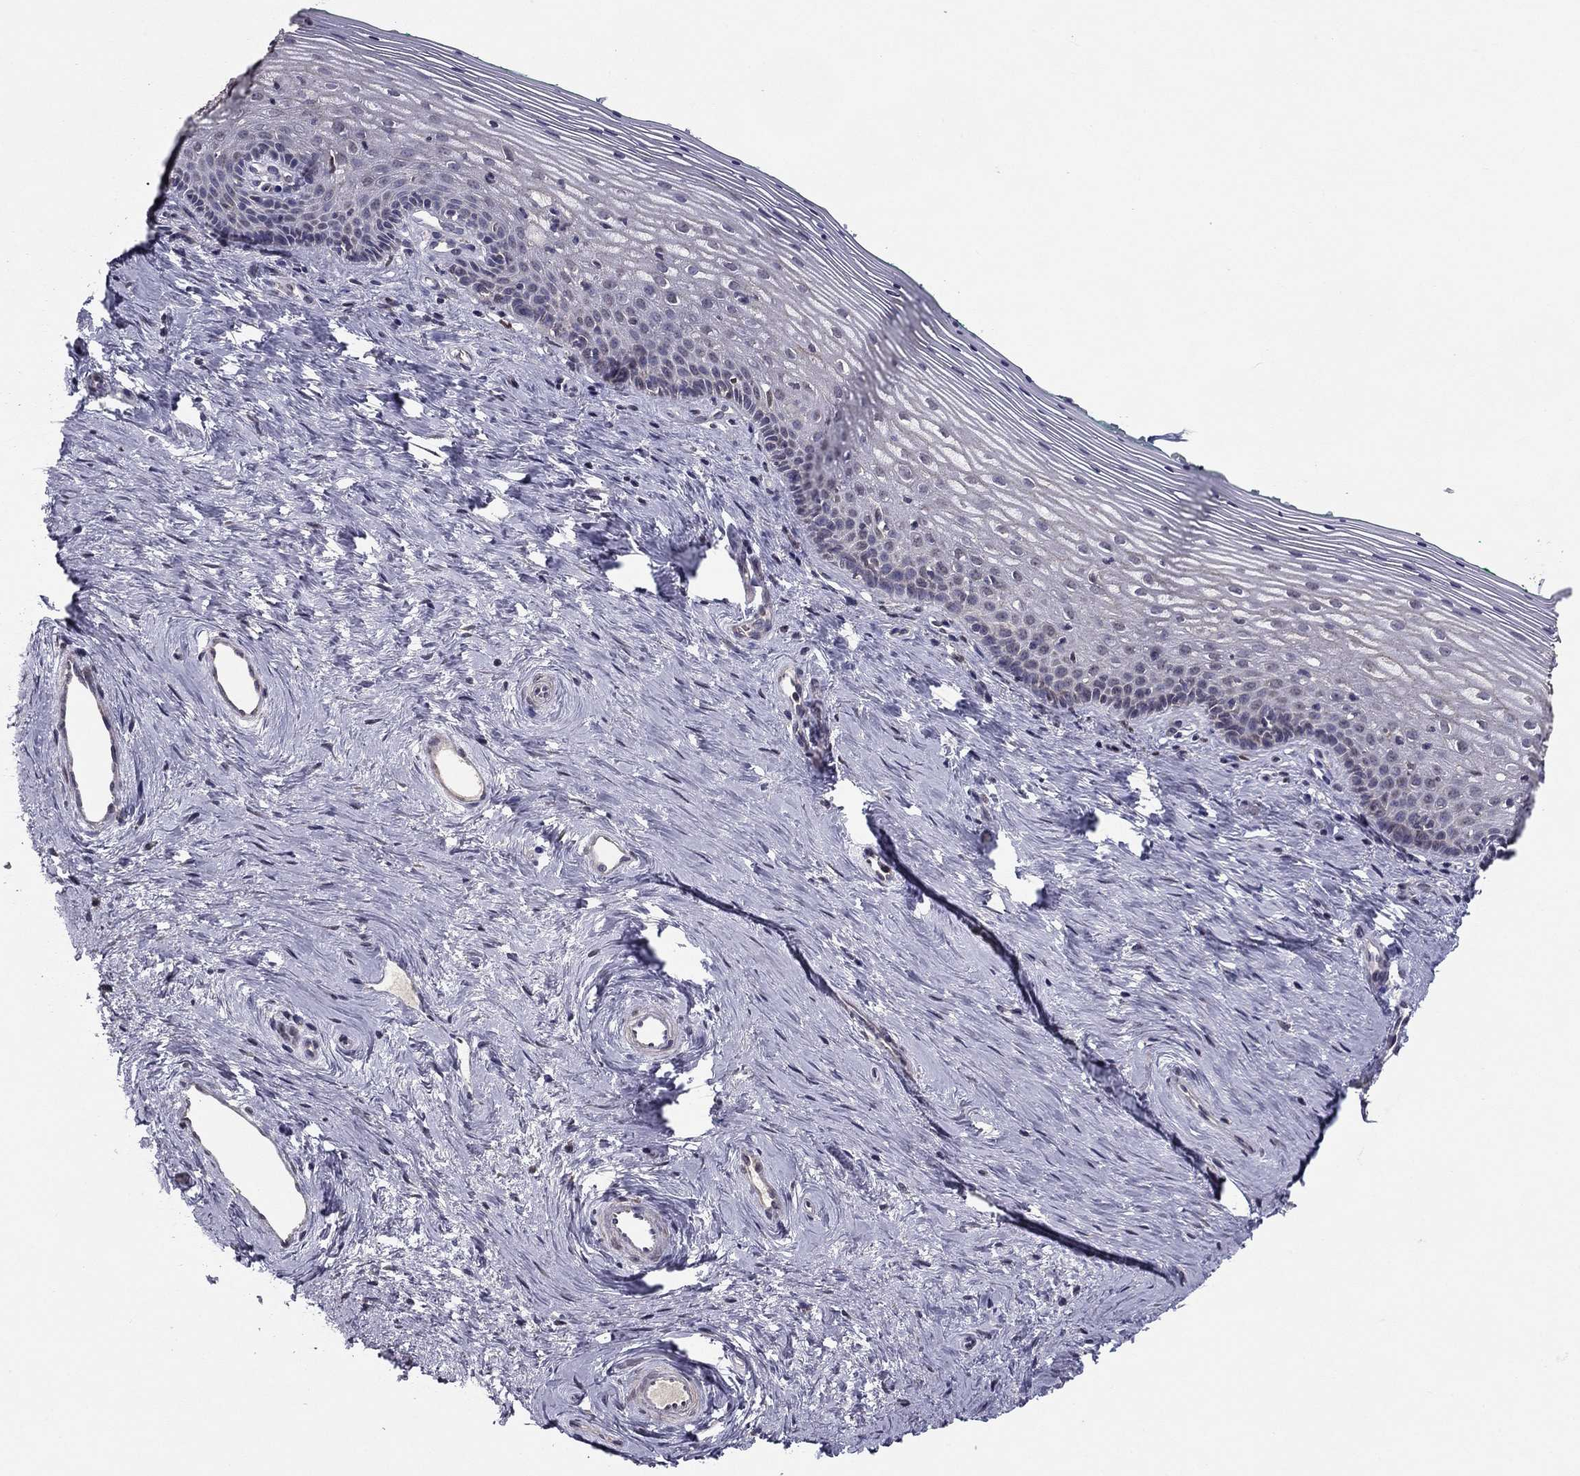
{"staining": {"intensity": "weak", "quantity": "<25%", "location": "nuclear"}, "tissue": "vagina", "cell_type": "Squamous epithelial cells", "image_type": "normal", "snomed": [{"axis": "morphology", "description": "Normal tissue, NOS"}, {"axis": "topography", "description": "Vagina"}], "caption": "High power microscopy image of an immunohistochemistry (IHC) histopathology image of normal vagina, revealing no significant staining in squamous epithelial cells.", "gene": "HCN1", "patient": {"sex": "female", "age": 45}}